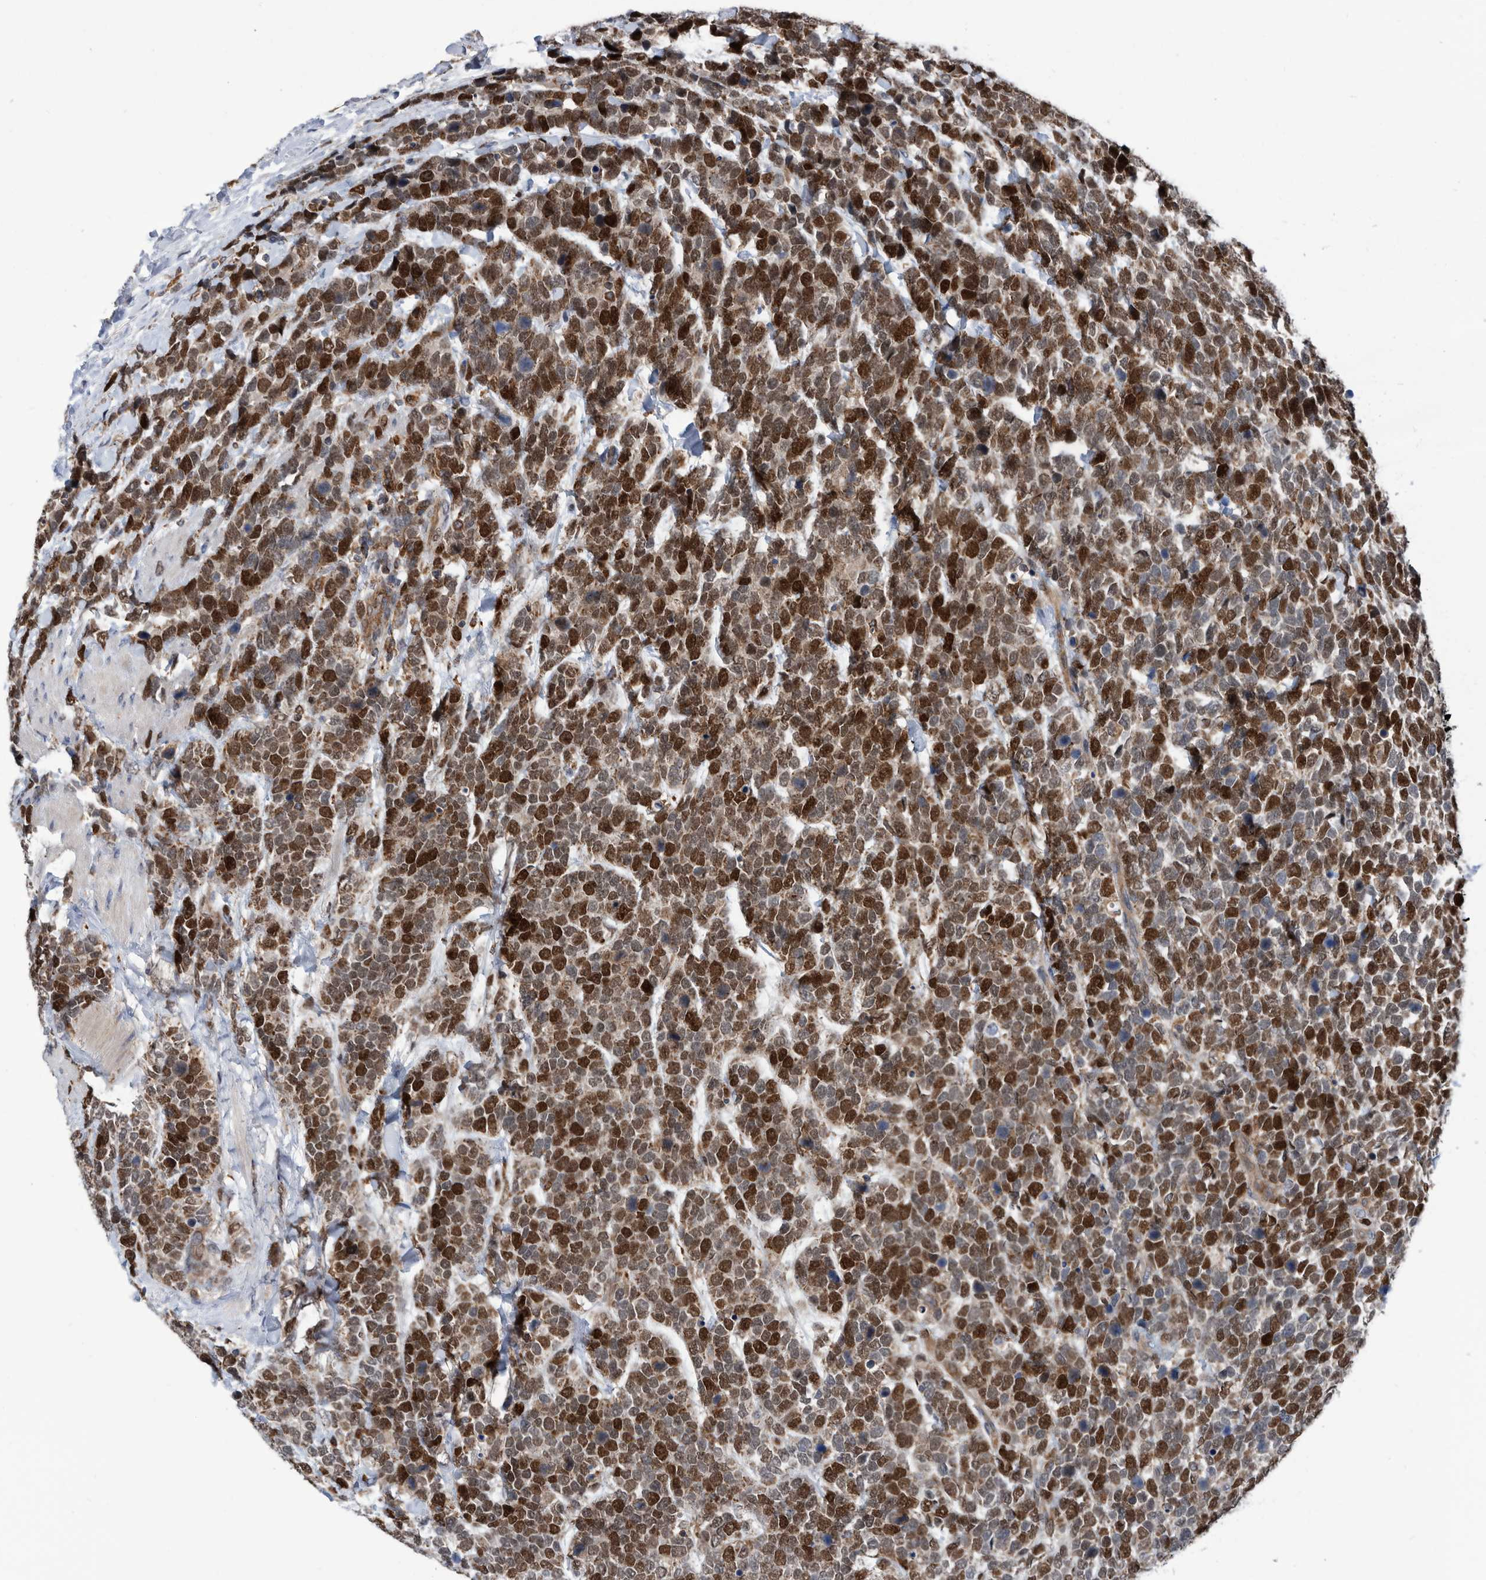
{"staining": {"intensity": "strong", "quantity": ">75%", "location": "nuclear"}, "tissue": "urothelial cancer", "cell_type": "Tumor cells", "image_type": "cancer", "snomed": [{"axis": "morphology", "description": "Urothelial carcinoma, High grade"}, {"axis": "topography", "description": "Urinary bladder"}], "caption": "Protein expression analysis of human high-grade urothelial carcinoma reveals strong nuclear staining in approximately >75% of tumor cells.", "gene": "ATAD2", "patient": {"sex": "female", "age": 82}}